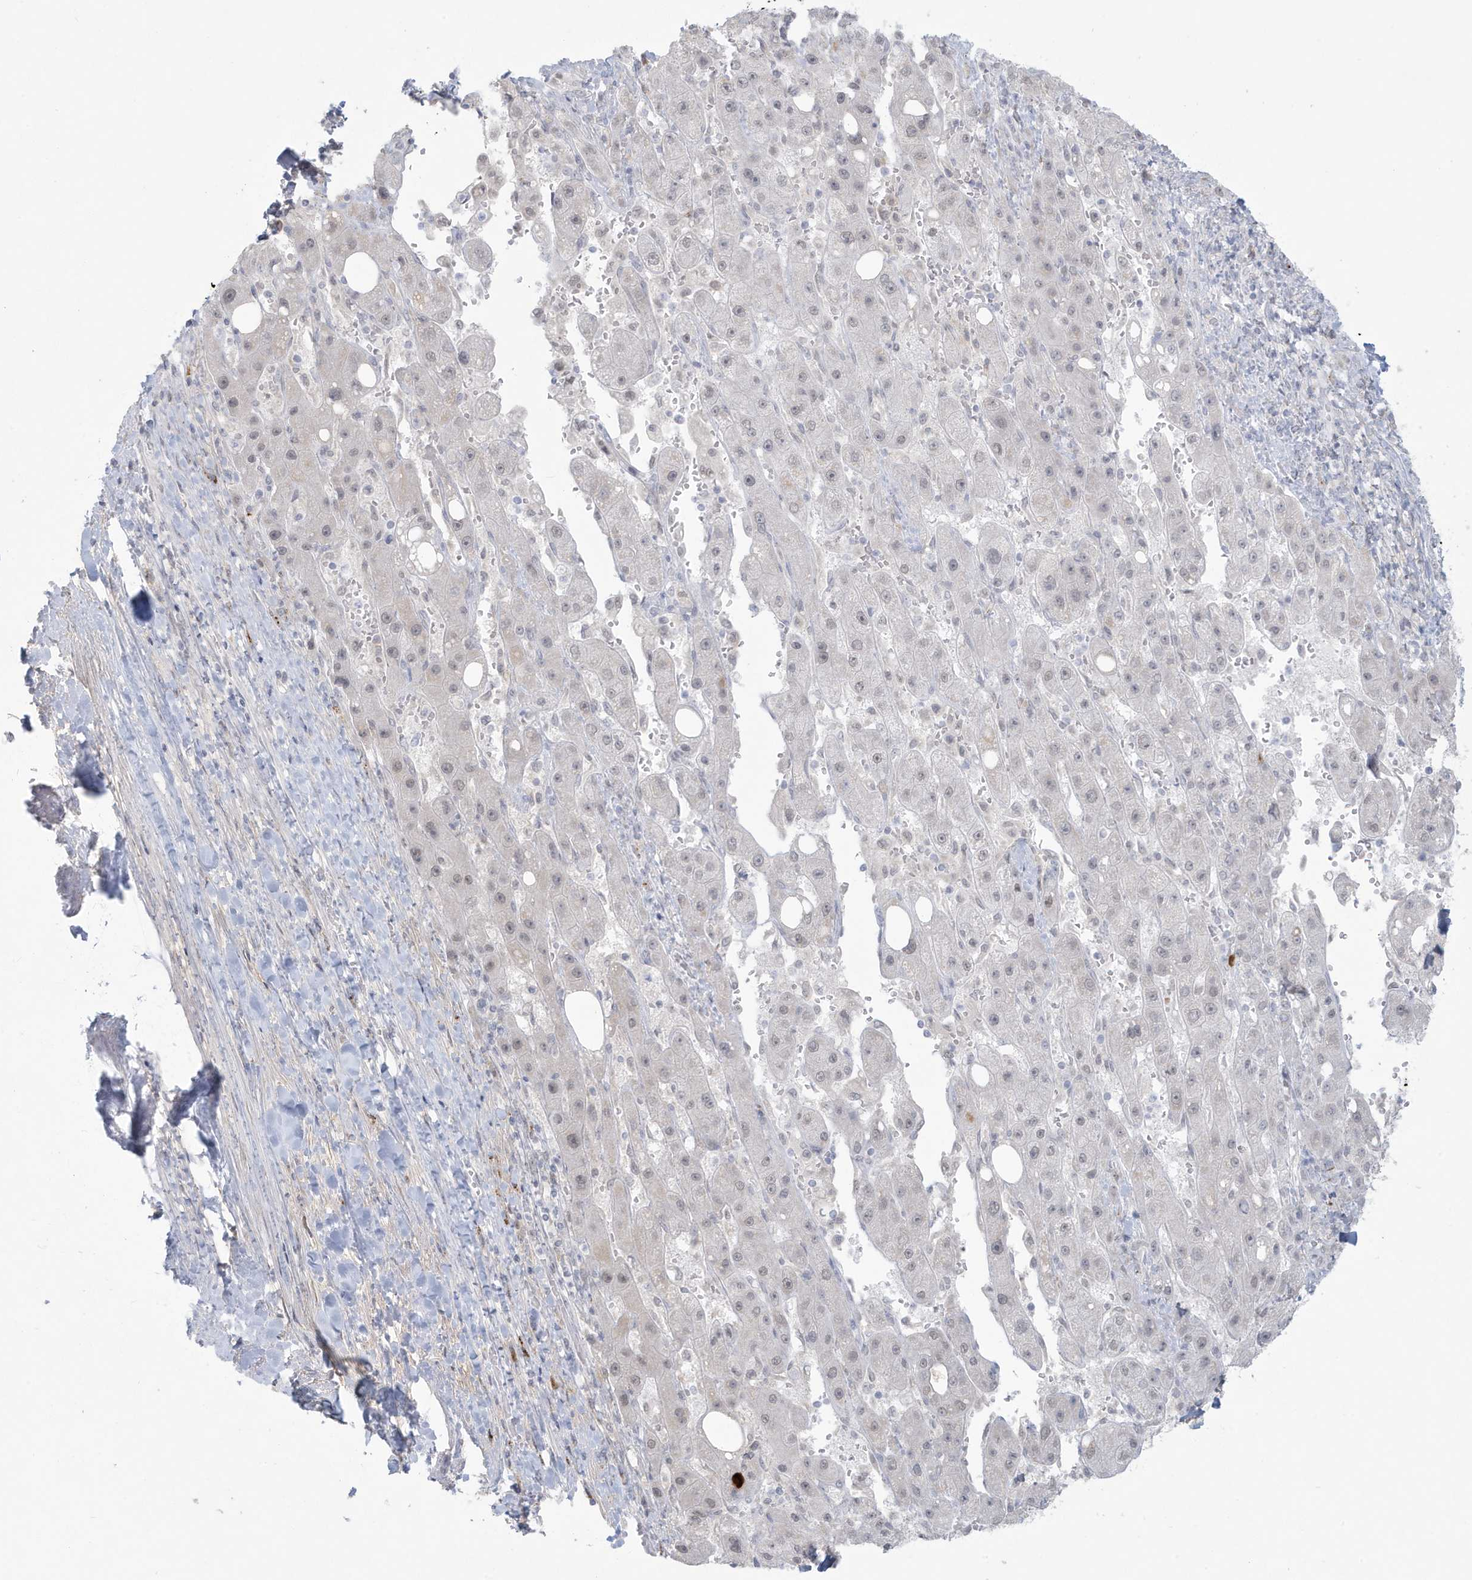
{"staining": {"intensity": "weak", "quantity": "<25%", "location": "nuclear"}, "tissue": "liver cancer", "cell_type": "Tumor cells", "image_type": "cancer", "snomed": [{"axis": "morphology", "description": "Carcinoma, Hepatocellular, NOS"}, {"axis": "topography", "description": "Liver"}], "caption": "DAB immunohistochemical staining of hepatocellular carcinoma (liver) exhibits no significant staining in tumor cells.", "gene": "HERC6", "patient": {"sex": "female", "age": 73}}